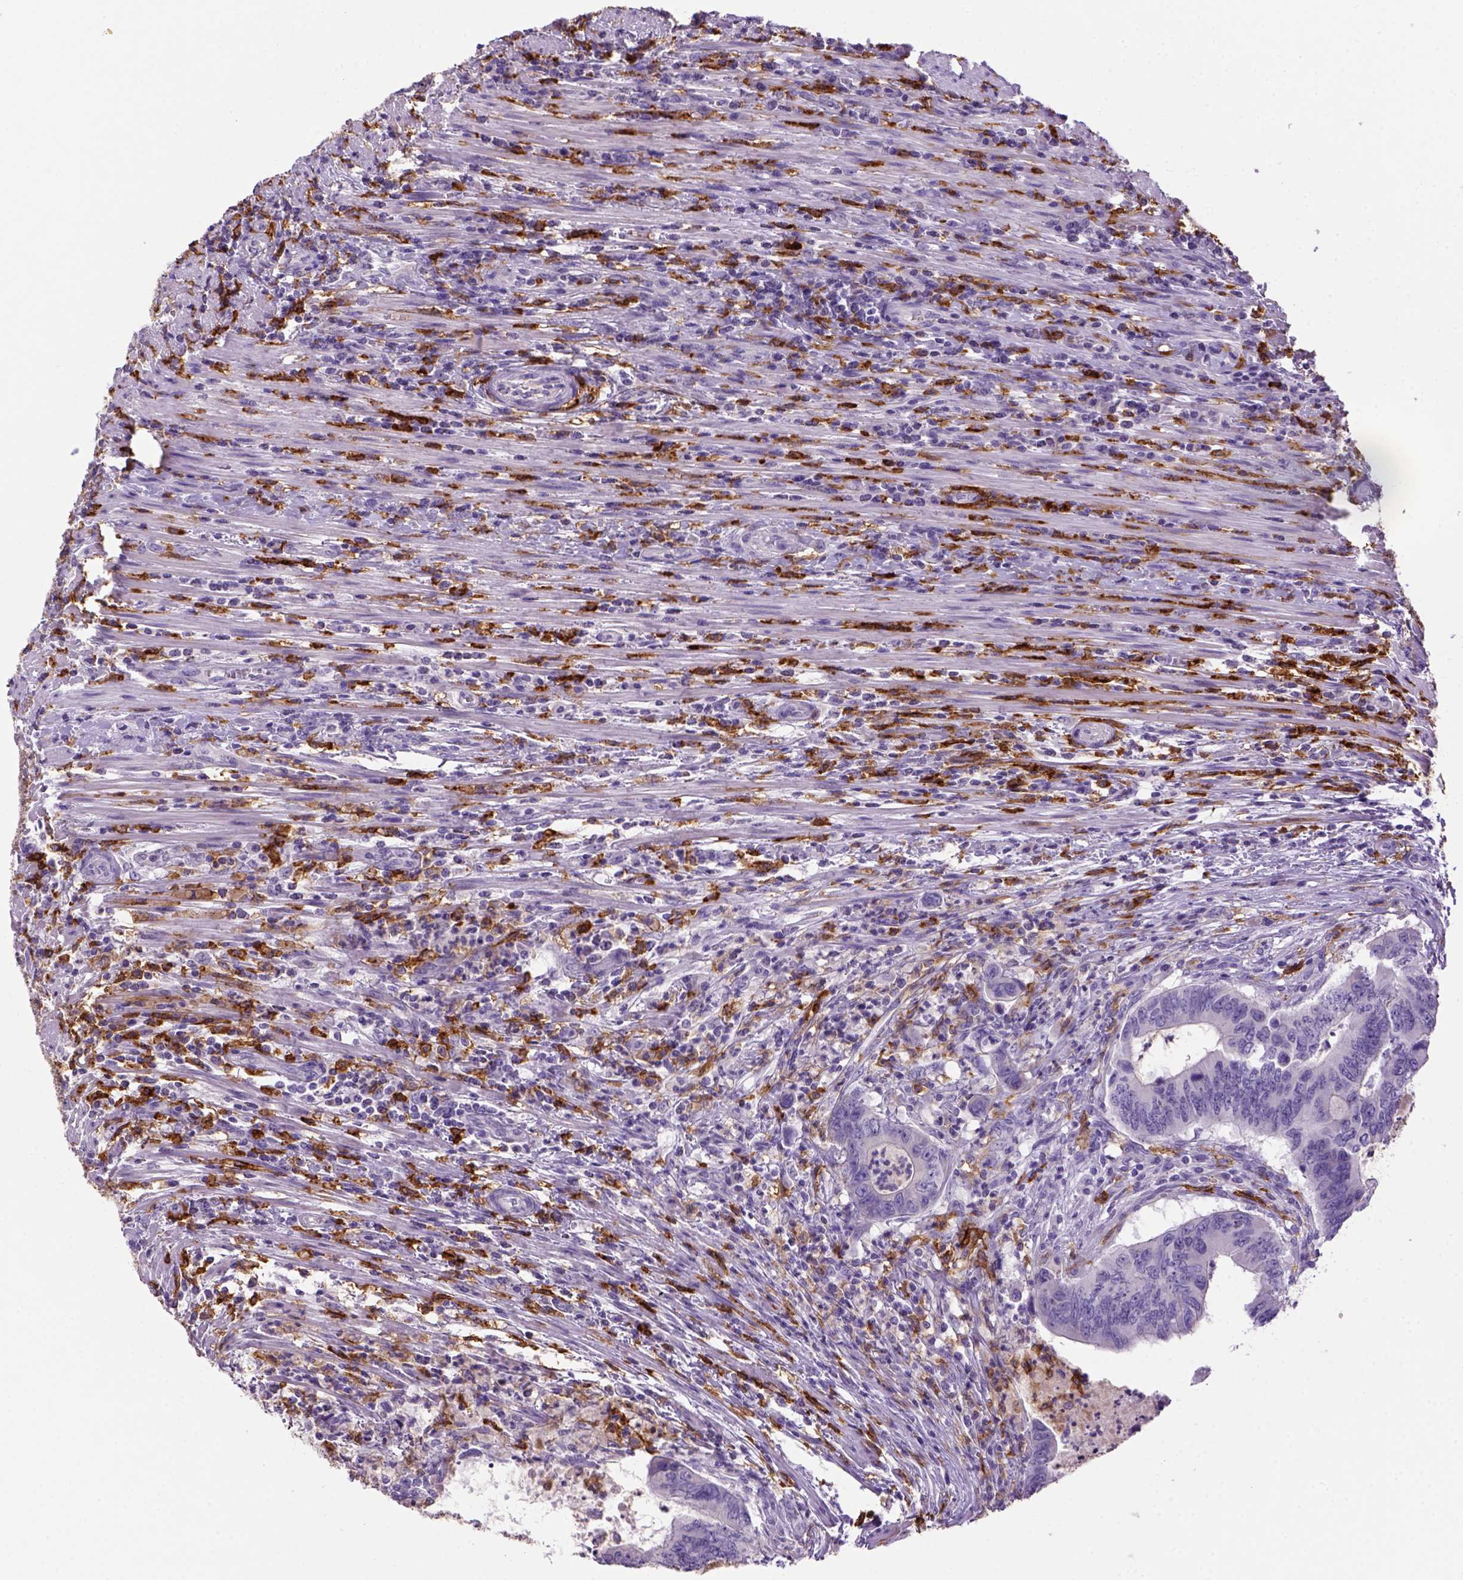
{"staining": {"intensity": "negative", "quantity": "none", "location": "none"}, "tissue": "colorectal cancer", "cell_type": "Tumor cells", "image_type": "cancer", "snomed": [{"axis": "morphology", "description": "Adenocarcinoma, NOS"}, {"axis": "topography", "description": "Colon"}], "caption": "This image is of colorectal cancer stained with IHC to label a protein in brown with the nuclei are counter-stained blue. There is no positivity in tumor cells. (DAB immunohistochemistry (IHC) with hematoxylin counter stain).", "gene": "CD14", "patient": {"sex": "male", "age": 53}}